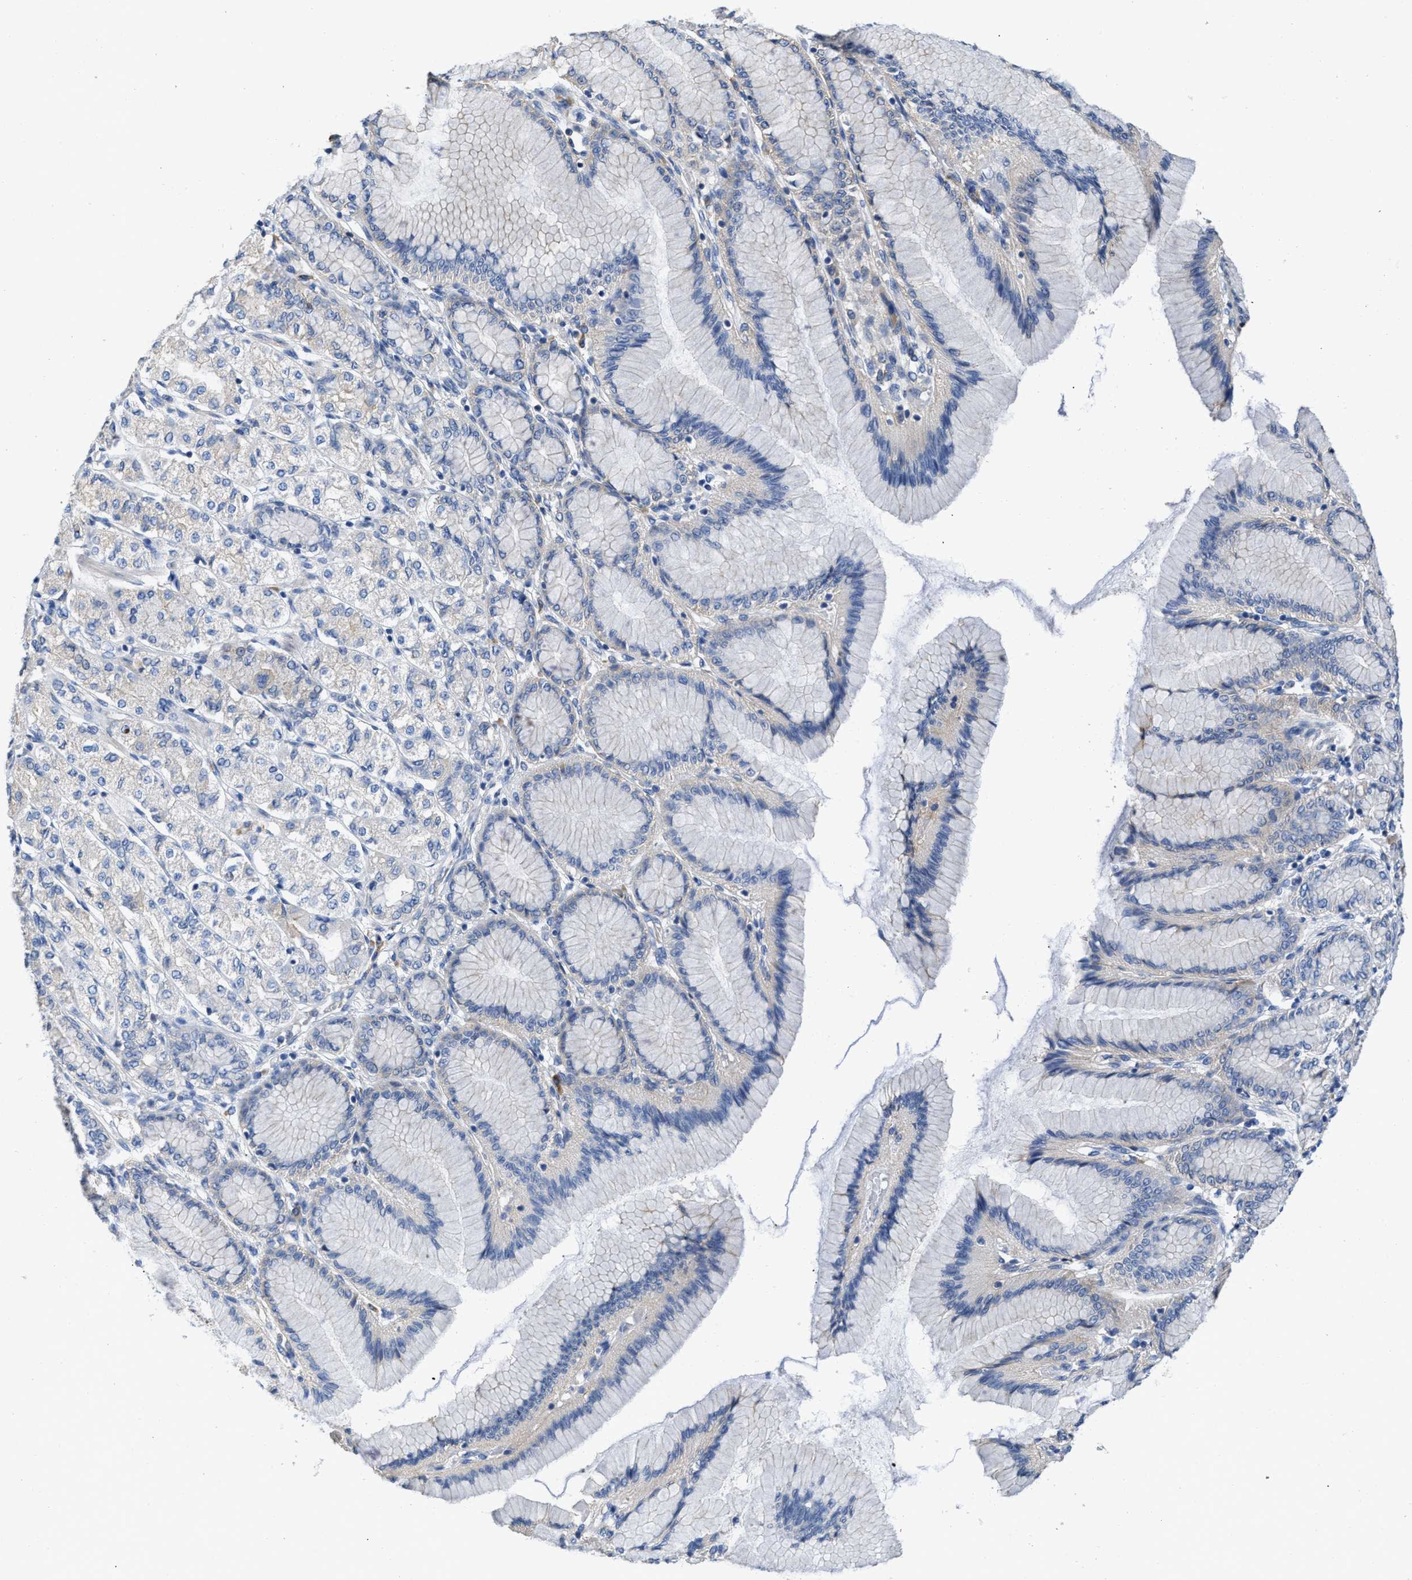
{"staining": {"intensity": "negative", "quantity": "none", "location": "none"}, "tissue": "stomach cancer", "cell_type": "Tumor cells", "image_type": "cancer", "snomed": [{"axis": "morphology", "description": "Adenocarcinoma, NOS"}, {"axis": "topography", "description": "Stomach"}], "caption": "A micrograph of stomach cancer (adenocarcinoma) stained for a protein reveals no brown staining in tumor cells. Brightfield microscopy of immunohistochemistry stained with DAB (3,3'-diaminobenzidine) (brown) and hematoxylin (blue), captured at high magnification.", "gene": "C1S", "patient": {"sex": "female", "age": 65}}